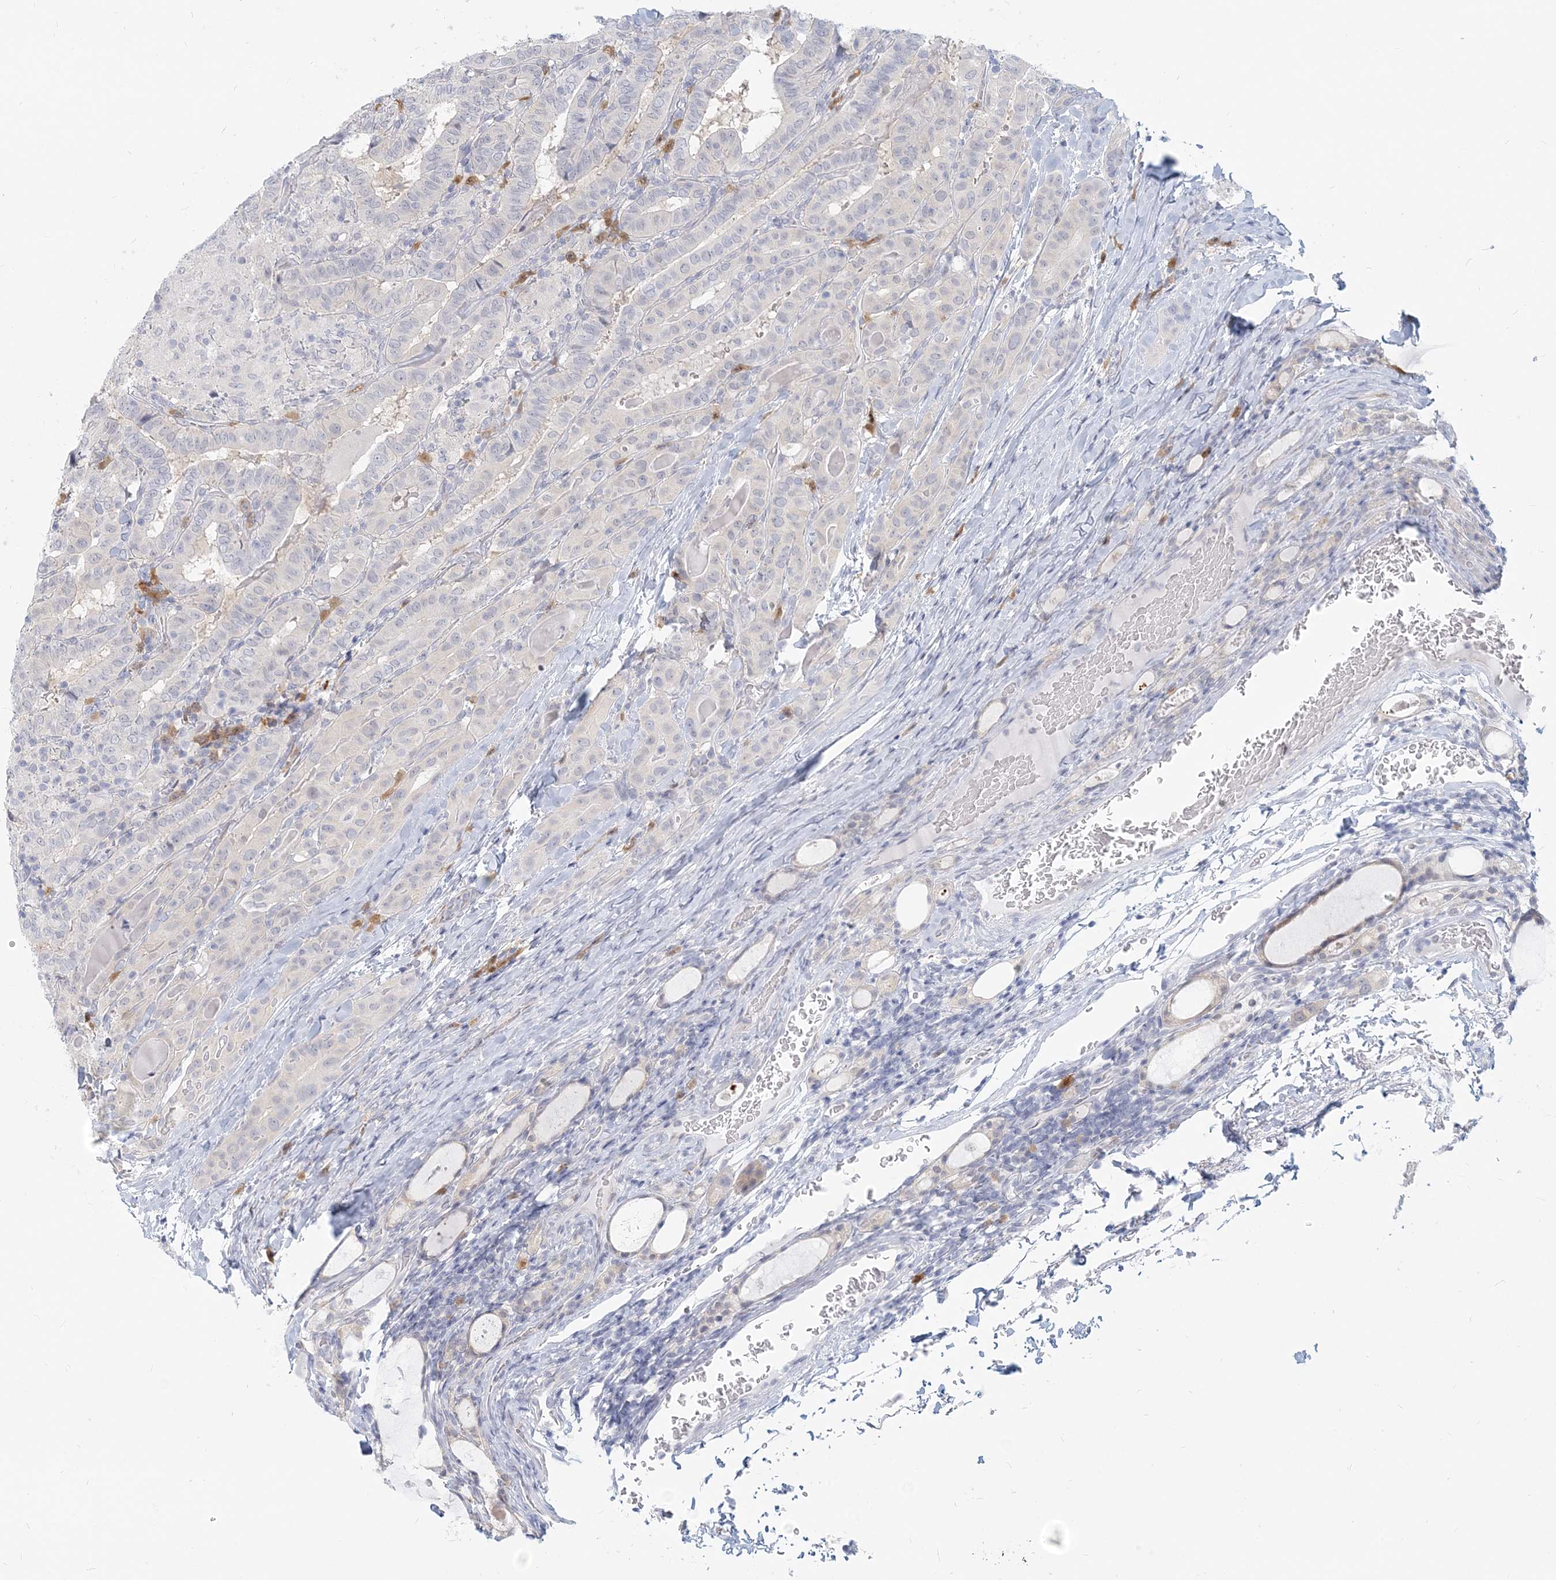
{"staining": {"intensity": "negative", "quantity": "none", "location": "none"}, "tissue": "thyroid cancer", "cell_type": "Tumor cells", "image_type": "cancer", "snomed": [{"axis": "morphology", "description": "Papillary adenocarcinoma, NOS"}, {"axis": "topography", "description": "Thyroid gland"}], "caption": "Tumor cells are negative for protein expression in human thyroid papillary adenocarcinoma.", "gene": "GMPPA", "patient": {"sex": "female", "age": 72}}